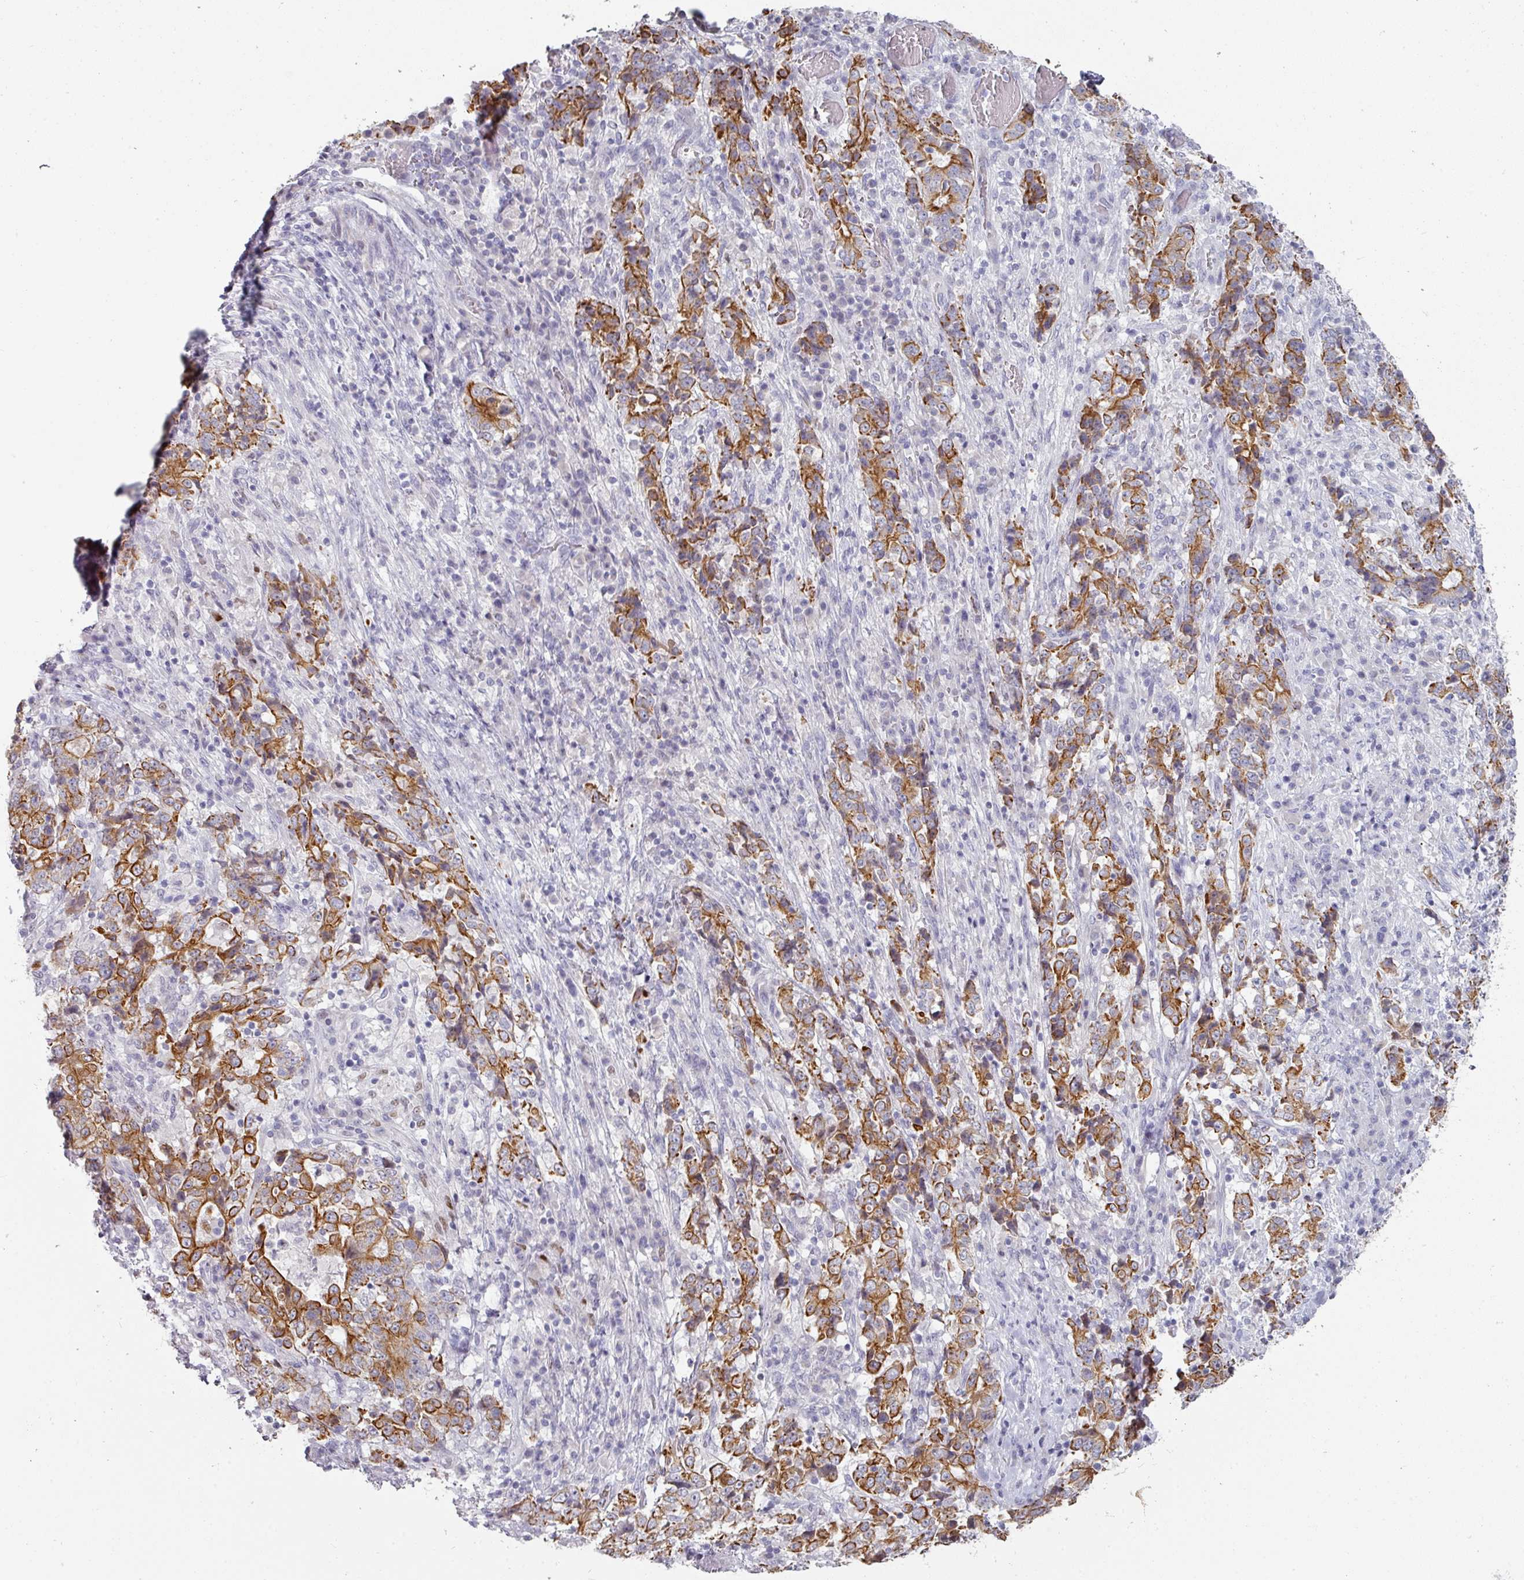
{"staining": {"intensity": "strong", "quantity": ">75%", "location": "cytoplasmic/membranous"}, "tissue": "stomach cancer", "cell_type": "Tumor cells", "image_type": "cancer", "snomed": [{"axis": "morphology", "description": "Normal tissue, NOS"}, {"axis": "morphology", "description": "Adenocarcinoma, NOS"}, {"axis": "topography", "description": "Stomach, upper"}, {"axis": "topography", "description": "Stomach"}], "caption": "Stomach adenocarcinoma stained with DAB immunohistochemistry displays high levels of strong cytoplasmic/membranous positivity in about >75% of tumor cells.", "gene": "GTF2H3", "patient": {"sex": "male", "age": 59}}